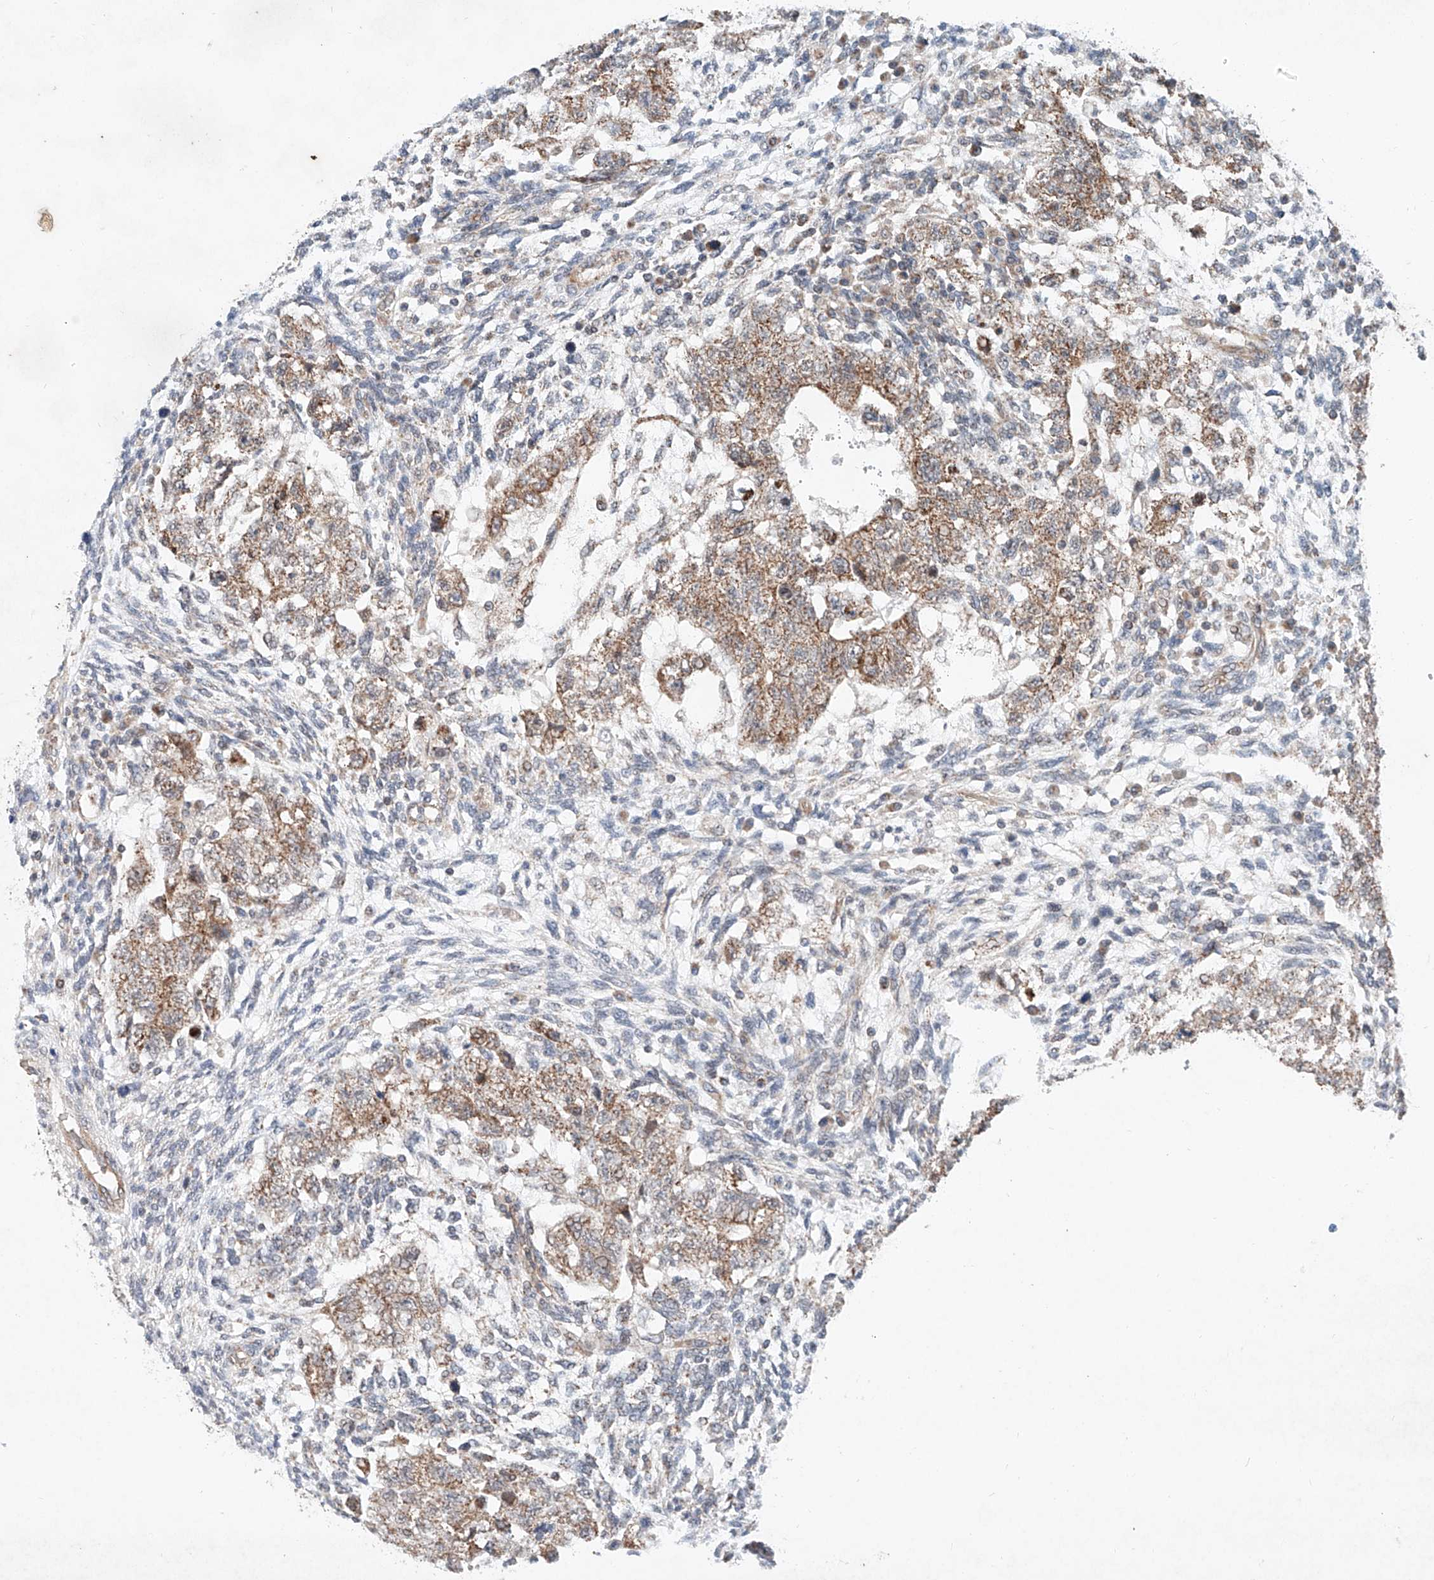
{"staining": {"intensity": "moderate", "quantity": ">75%", "location": "cytoplasmic/membranous"}, "tissue": "testis cancer", "cell_type": "Tumor cells", "image_type": "cancer", "snomed": [{"axis": "morphology", "description": "Normal tissue, NOS"}, {"axis": "morphology", "description": "Carcinoma, Embryonal, NOS"}, {"axis": "topography", "description": "Testis"}], "caption": "Testis cancer (embryonal carcinoma) stained with a protein marker exhibits moderate staining in tumor cells.", "gene": "FASTK", "patient": {"sex": "male", "age": 36}}